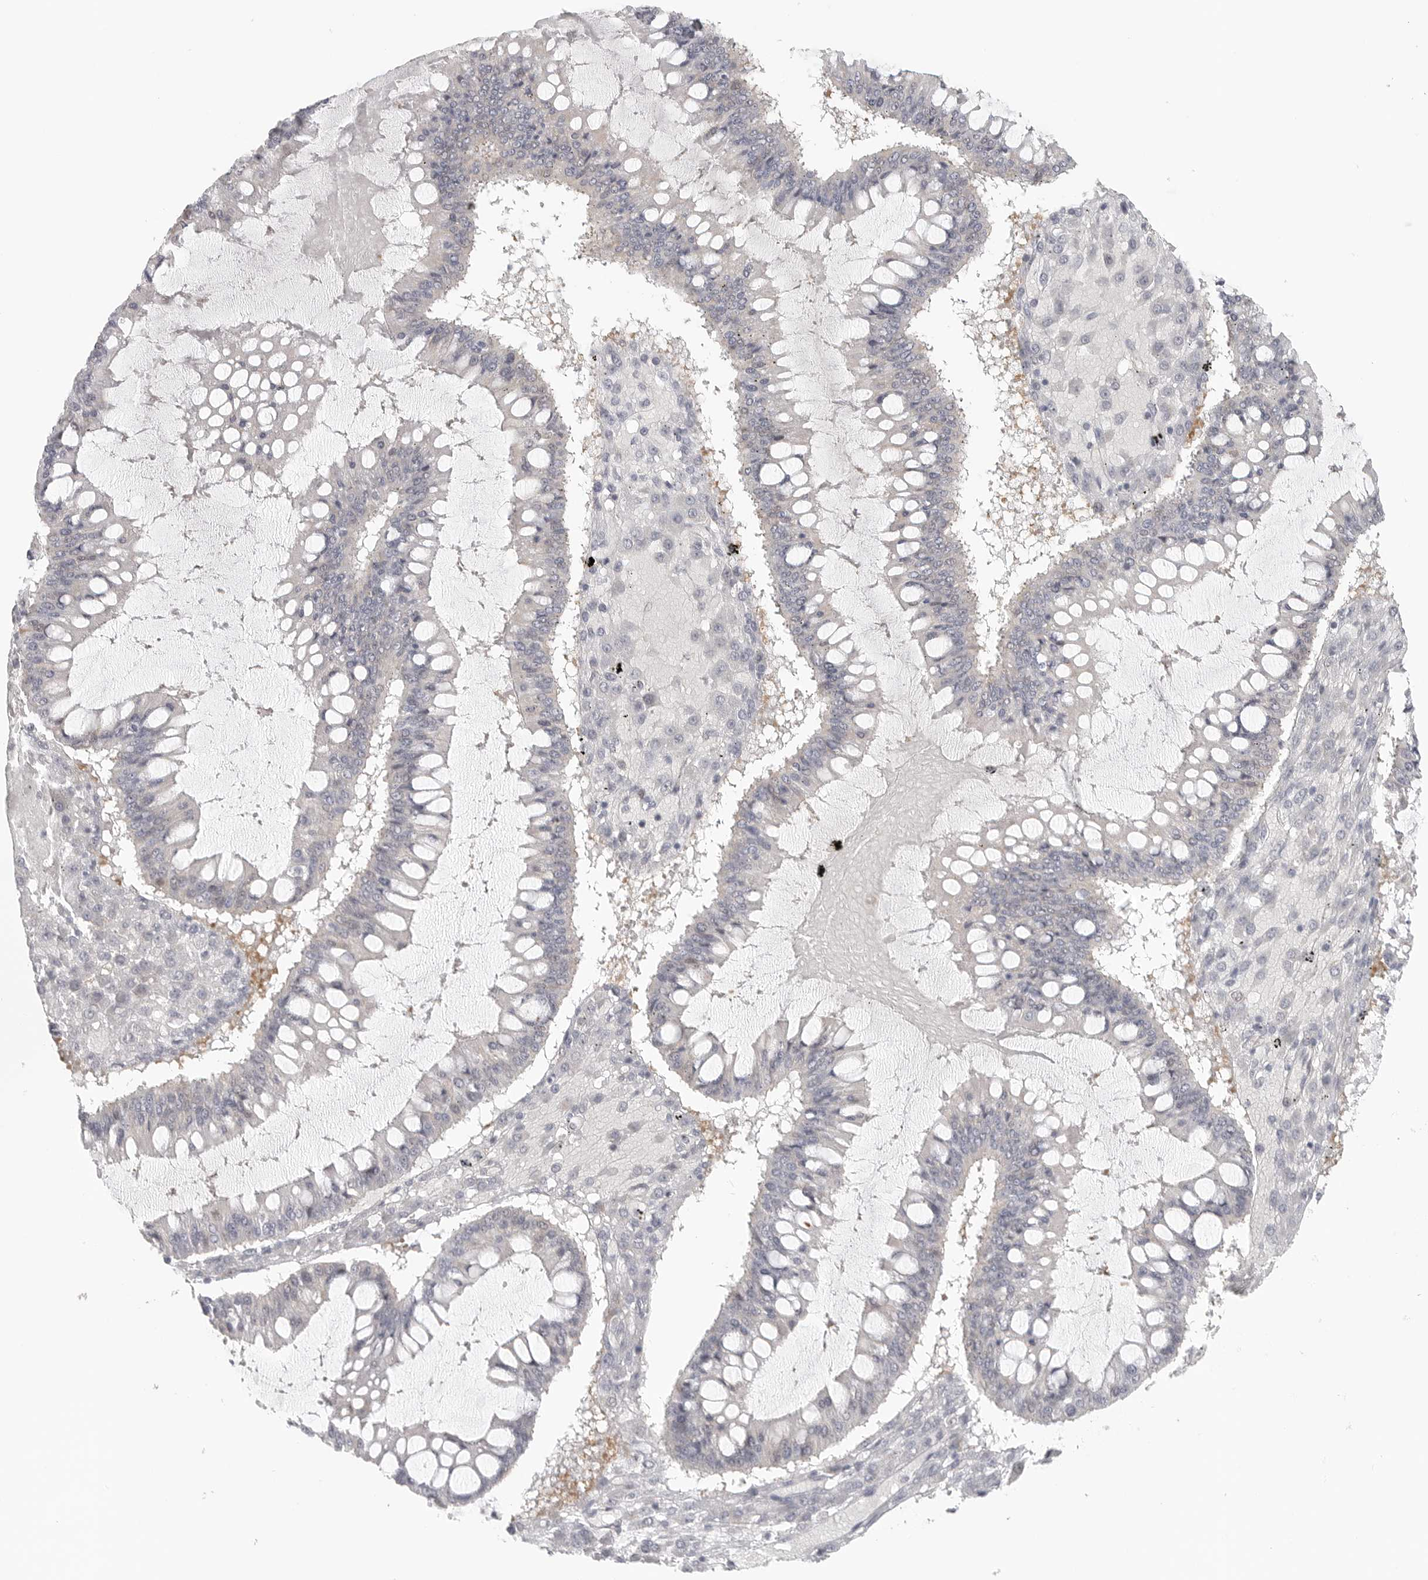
{"staining": {"intensity": "negative", "quantity": "none", "location": "none"}, "tissue": "ovarian cancer", "cell_type": "Tumor cells", "image_type": "cancer", "snomed": [{"axis": "morphology", "description": "Cystadenocarcinoma, mucinous, NOS"}, {"axis": "topography", "description": "Ovary"}], "caption": "Ovarian cancer was stained to show a protein in brown. There is no significant staining in tumor cells.", "gene": "HDAC6", "patient": {"sex": "female", "age": 73}}